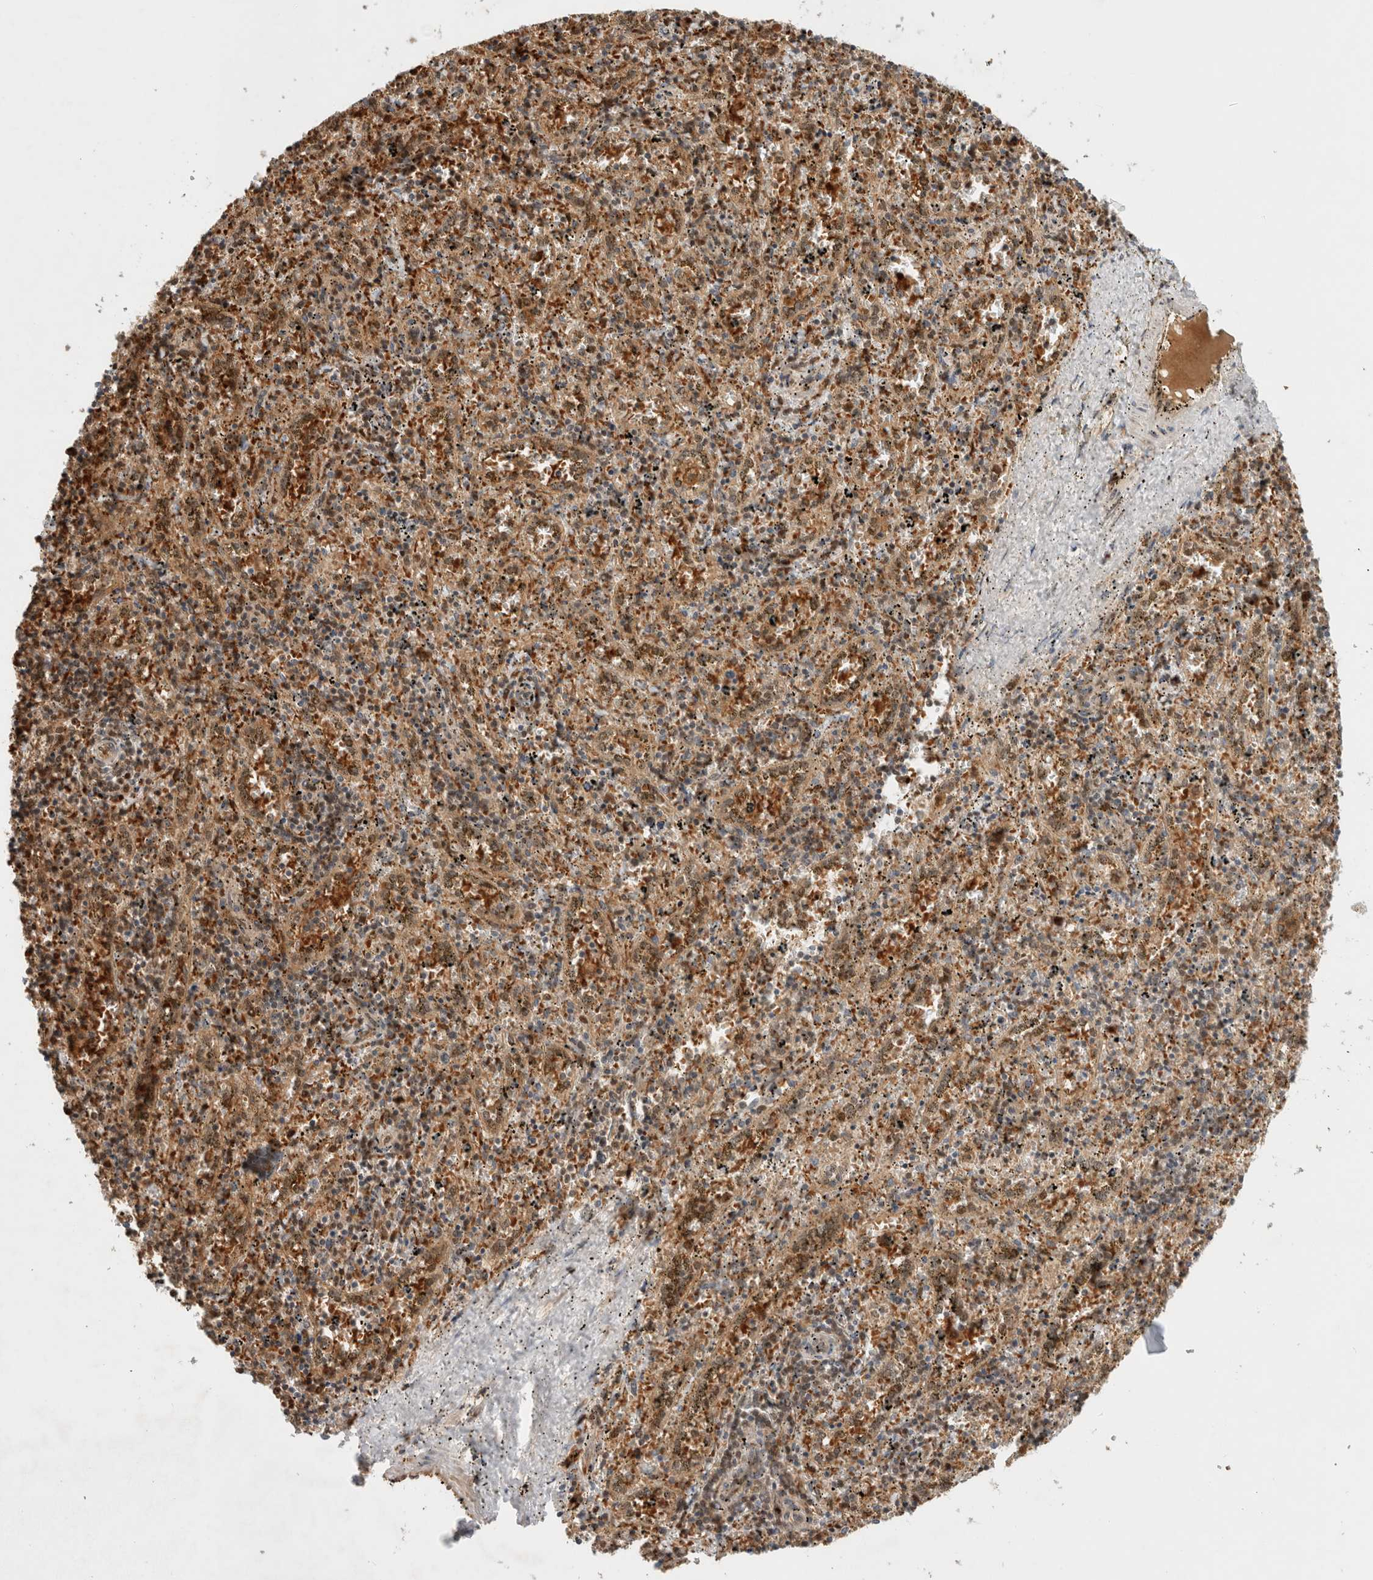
{"staining": {"intensity": "moderate", "quantity": "25%-75%", "location": "cytoplasmic/membranous,nuclear"}, "tissue": "spleen", "cell_type": "Cells in red pulp", "image_type": "normal", "snomed": [{"axis": "morphology", "description": "Normal tissue, NOS"}, {"axis": "topography", "description": "Spleen"}], "caption": "Immunohistochemistry (IHC) (DAB) staining of benign spleen reveals moderate cytoplasmic/membranous,nuclear protein staining in approximately 25%-75% of cells in red pulp.", "gene": "OTUD6B", "patient": {"sex": "male", "age": 11}}